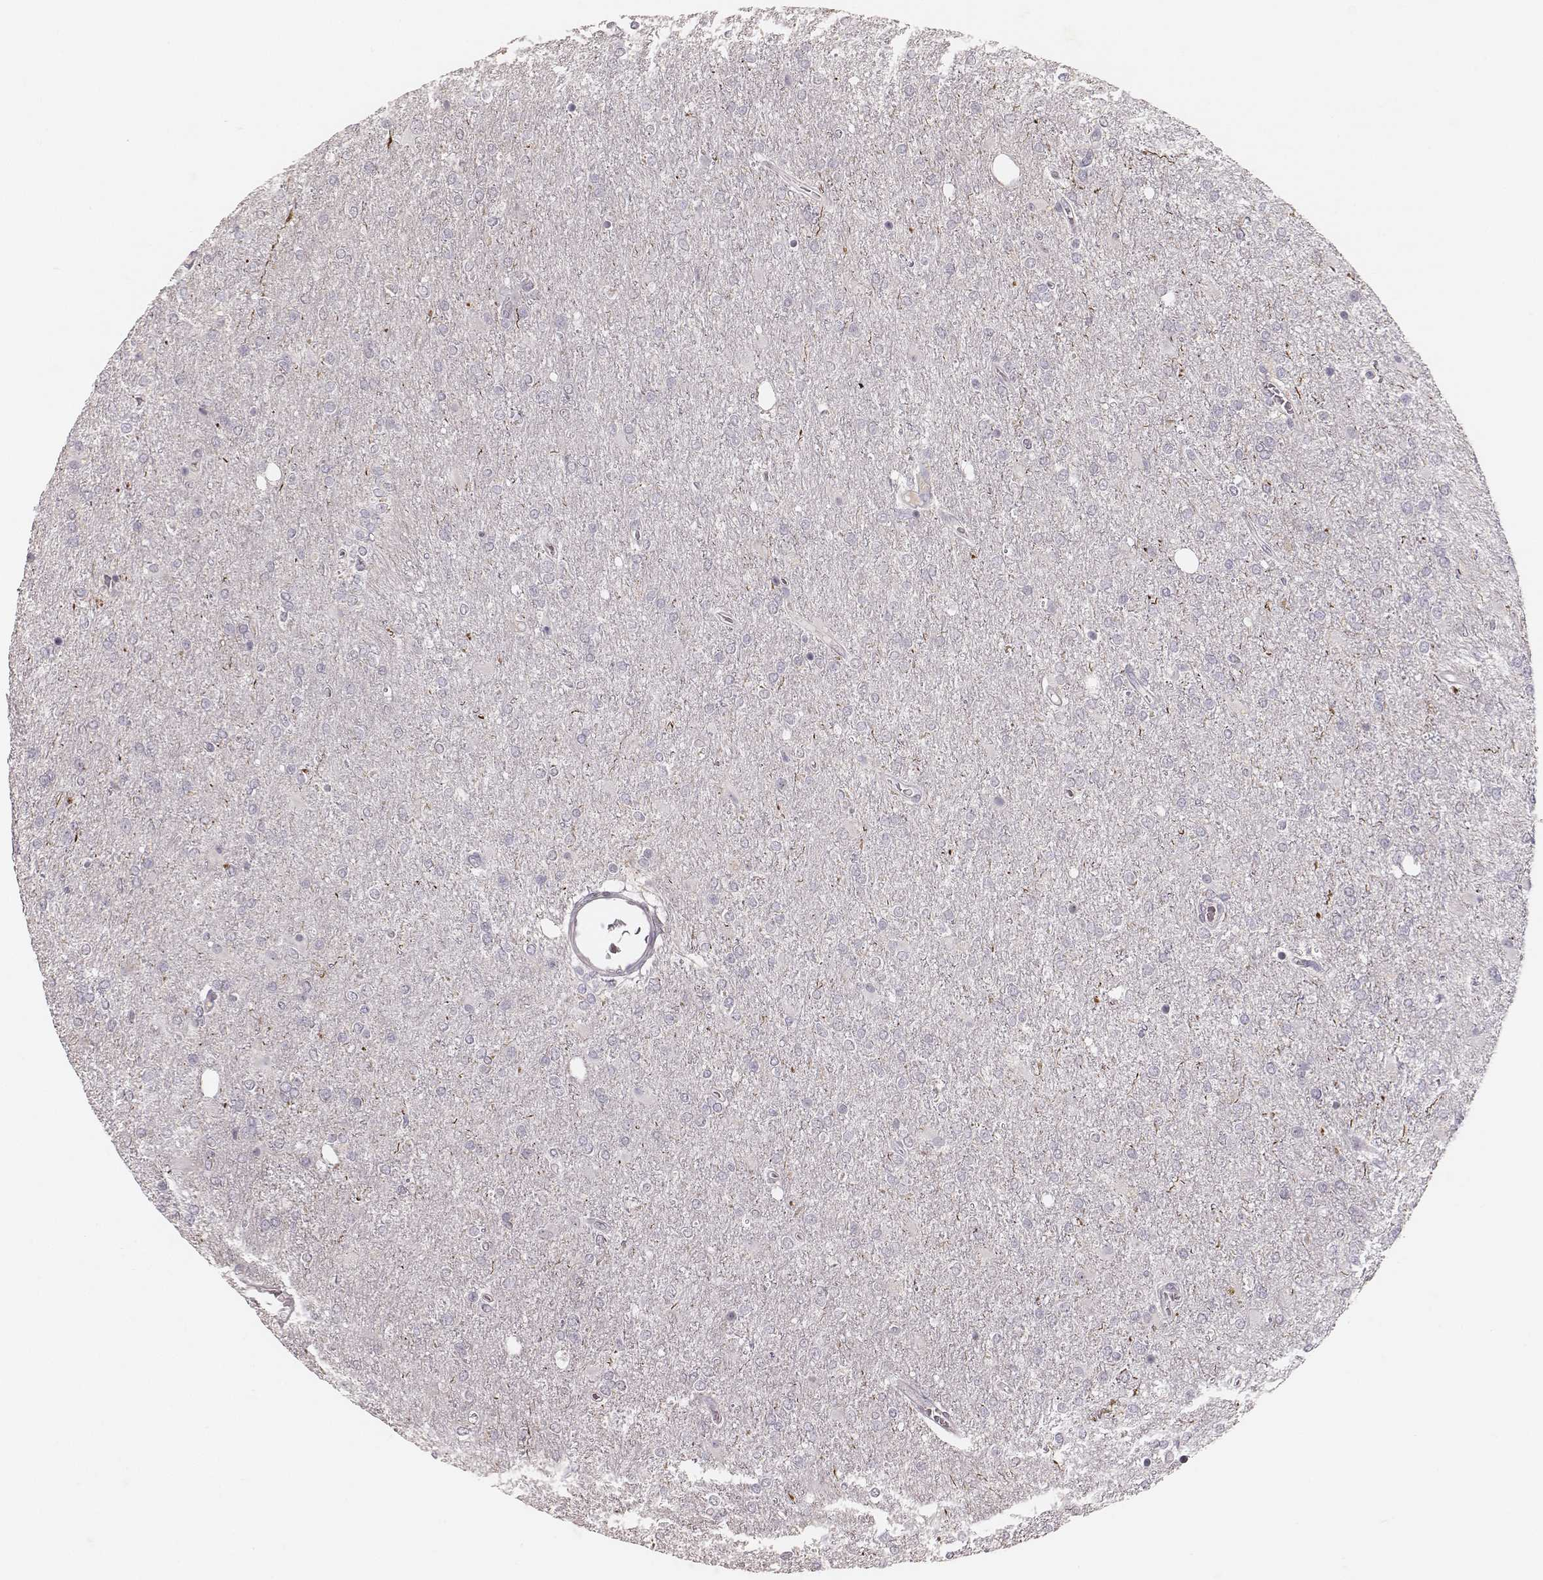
{"staining": {"intensity": "negative", "quantity": "none", "location": "none"}, "tissue": "glioma", "cell_type": "Tumor cells", "image_type": "cancer", "snomed": [{"axis": "morphology", "description": "Glioma, malignant, High grade"}, {"axis": "topography", "description": "Cerebral cortex"}], "caption": "Immunohistochemistry (IHC) of human malignant high-grade glioma exhibits no staining in tumor cells.", "gene": "MADCAM1", "patient": {"sex": "male", "age": 70}}